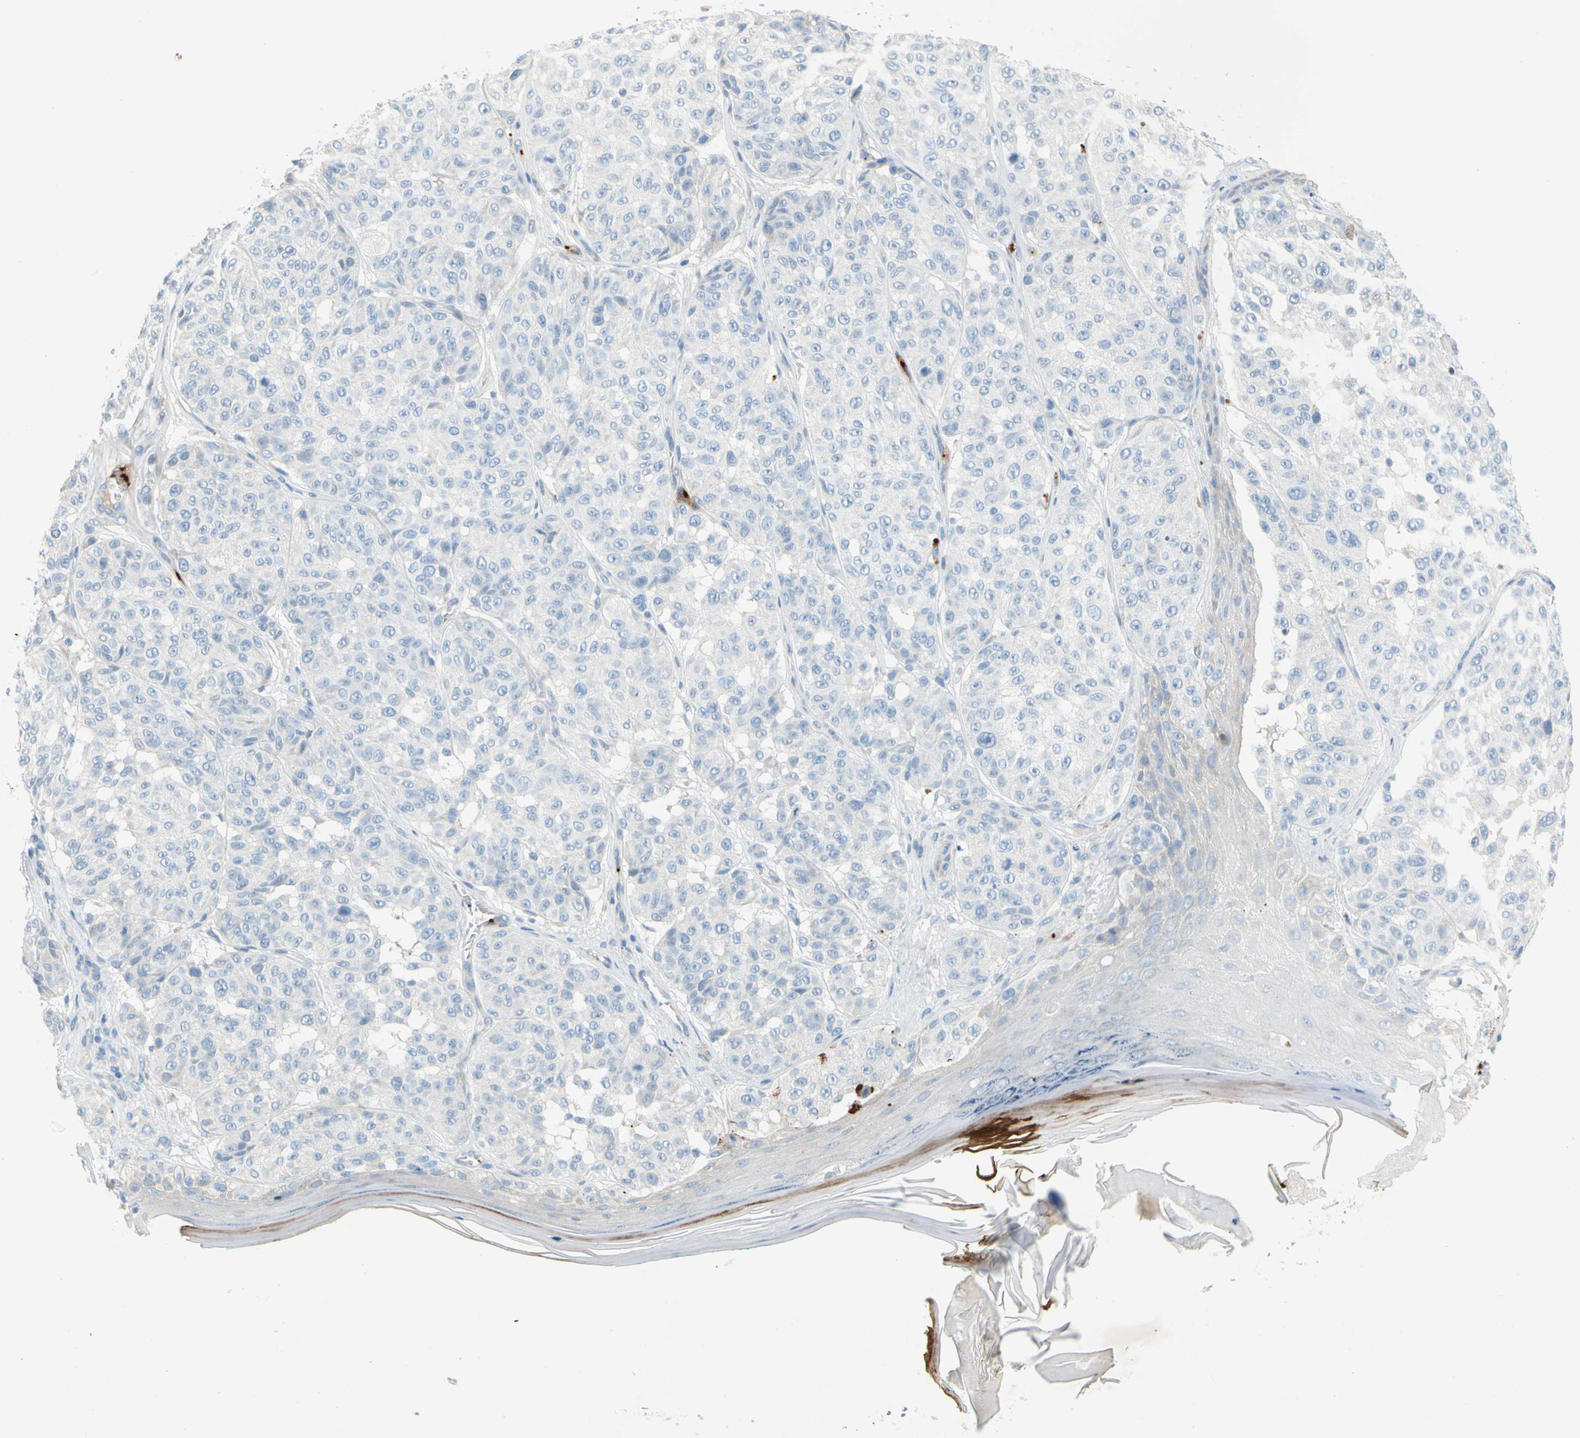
{"staining": {"intensity": "negative", "quantity": "none", "location": "none"}, "tissue": "melanoma", "cell_type": "Tumor cells", "image_type": "cancer", "snomed": [{"axis": "morphology", "description": "Malignant melanoma, NOS"}, {"axis": "topography", "description": "Skin"}], "caption": "Protein analysis of malignant melanoma demonstrates no significant expression in tumor cells.", "gene": "PPBP", "patient": {"sex": "female", "age": 46}}